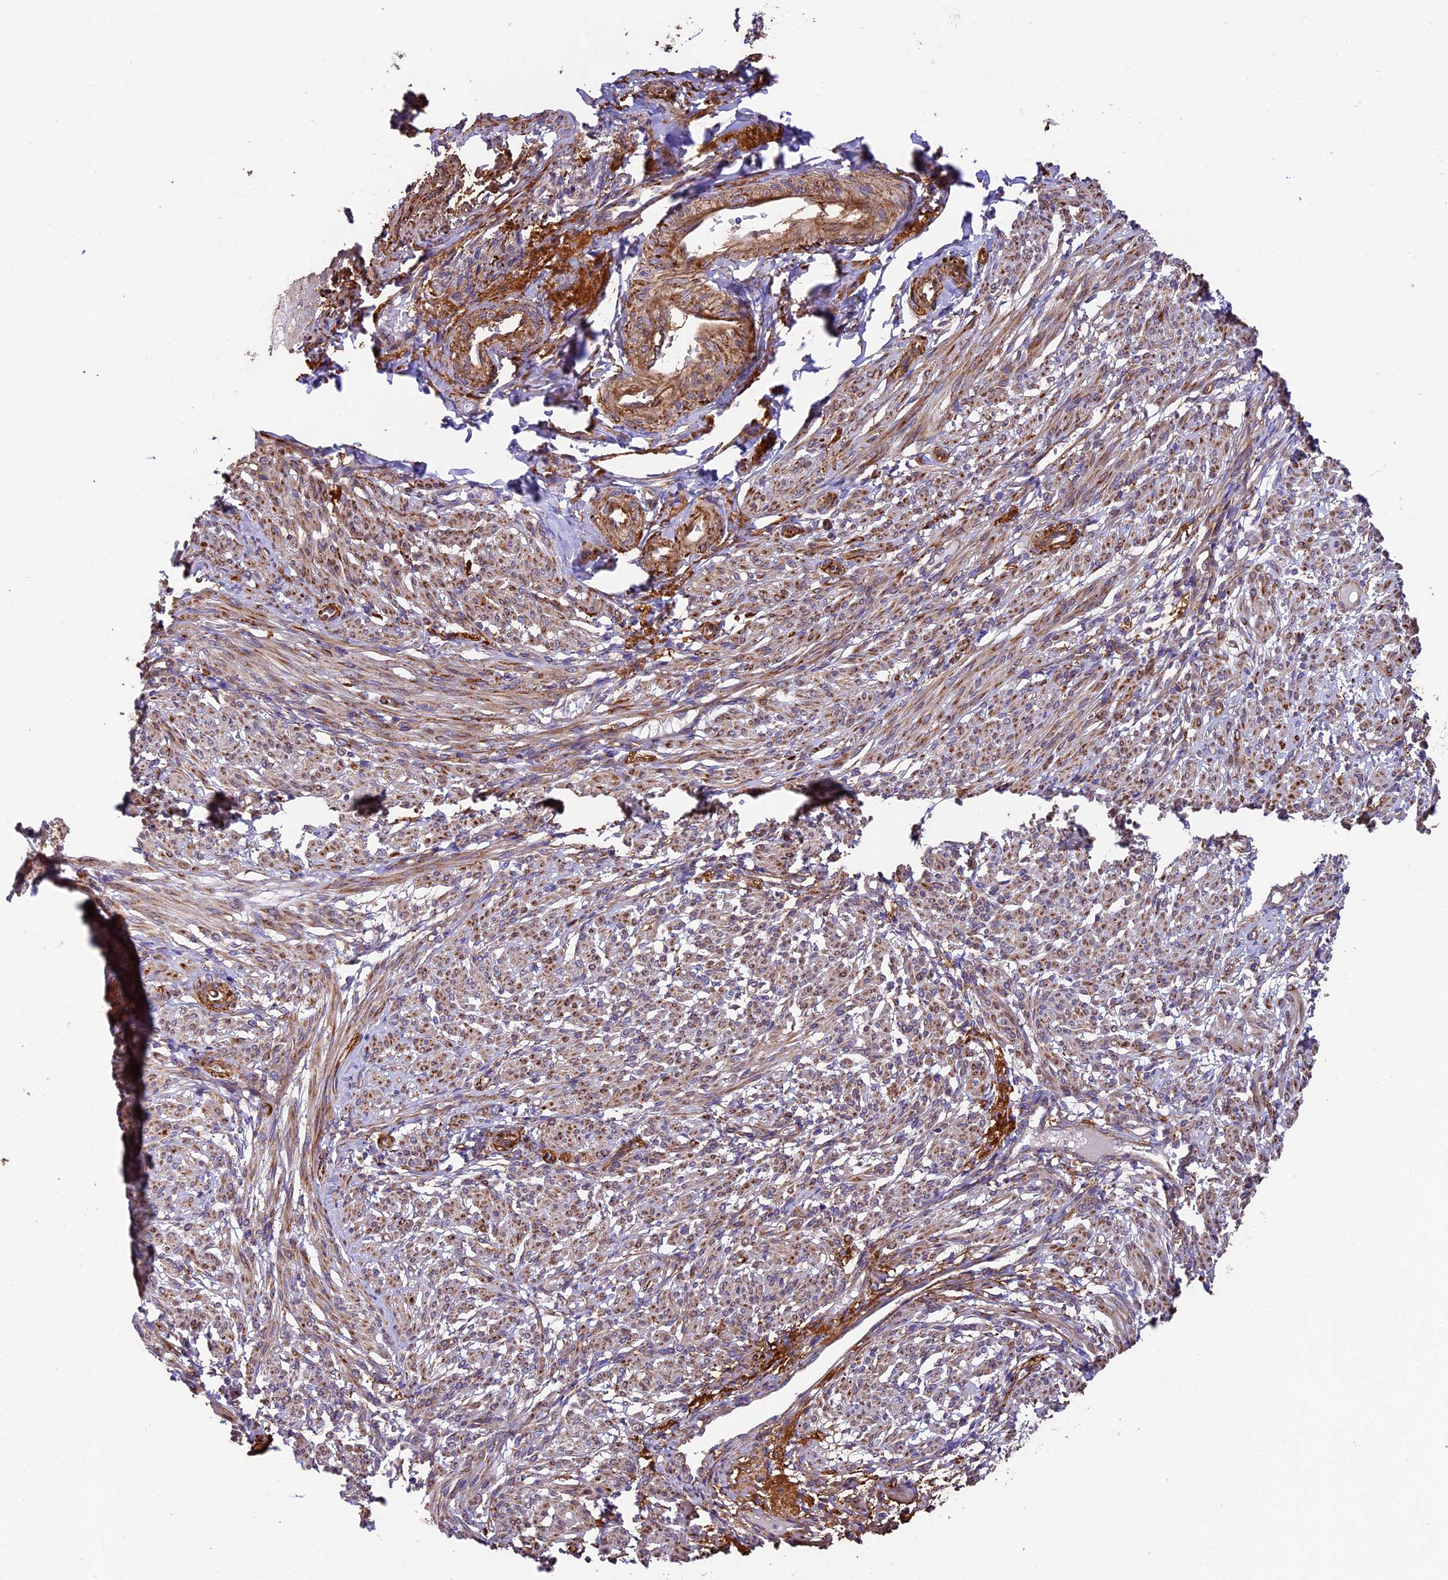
{"staining": {"intensity": "moderate", "quantity": "25%-75%", "location": "cytoplasmic/membranous"}, "tissue": "smooth muscle", "cell_type": "Smooth muscle cells", "image_type": "normal", "snomed": [{"axis": "morphology", "description": "Normal tissue, NOS"}, {"axis": "topography", "description": "Smooth muscle"}], "caption": "An IHC photomicrograph of normal tissue is shown. Protein staining in brown labels moderate cytoplasmic/membranous positivity in smooth muscle within smooth muscle cells. The staining is performed using DAB (3,3'-diaminobenzidine) brown chromogen to label protein expression. The nuclei are counter-stained blue using hematoxylin.", "gene": "LSM7", "patient": {"sex": "female", "age": 39}}